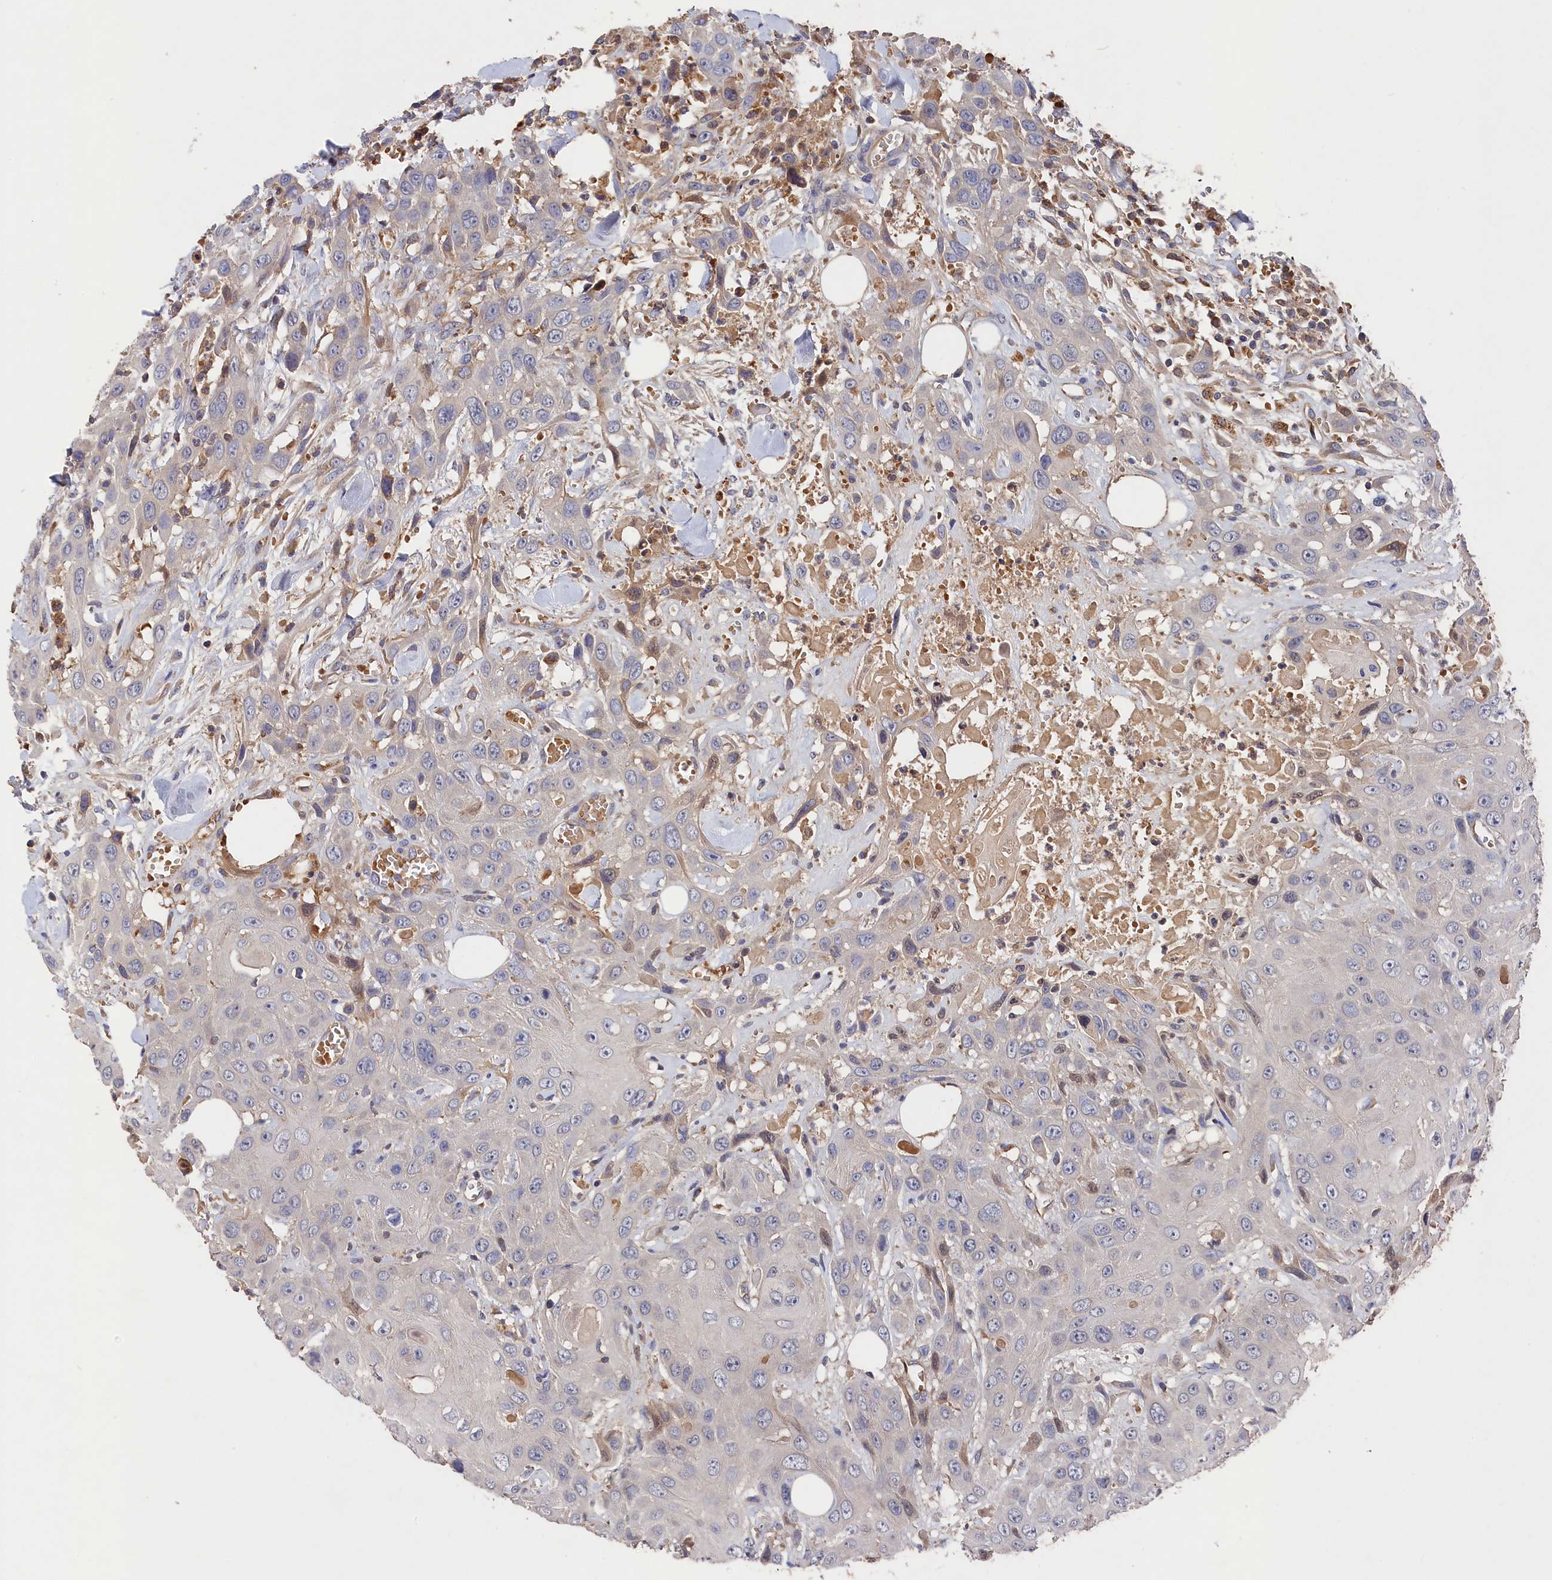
{"staining": {"intensity": "negative", "quantity": "none", "location": "none"}, "tissue": "head and neck cancer", "cell_type": "Tumor cells", "image_type": "cancer", "snomed": [{"axis": "morphology", "description": "Squamous cell carcinoma, NOS"}, {"axis": "topography", "description": "Head-Neck"}], "caption": "Tumor cells are negative for protein expression in human head and neck cancer. (DAB (3,3'-diaminobenzidine) immunohistochemistry visualized using brightfield microscopy, high magnification).", "gene": "DHRS11", "patient": {"sex": "male", "age": 81}}